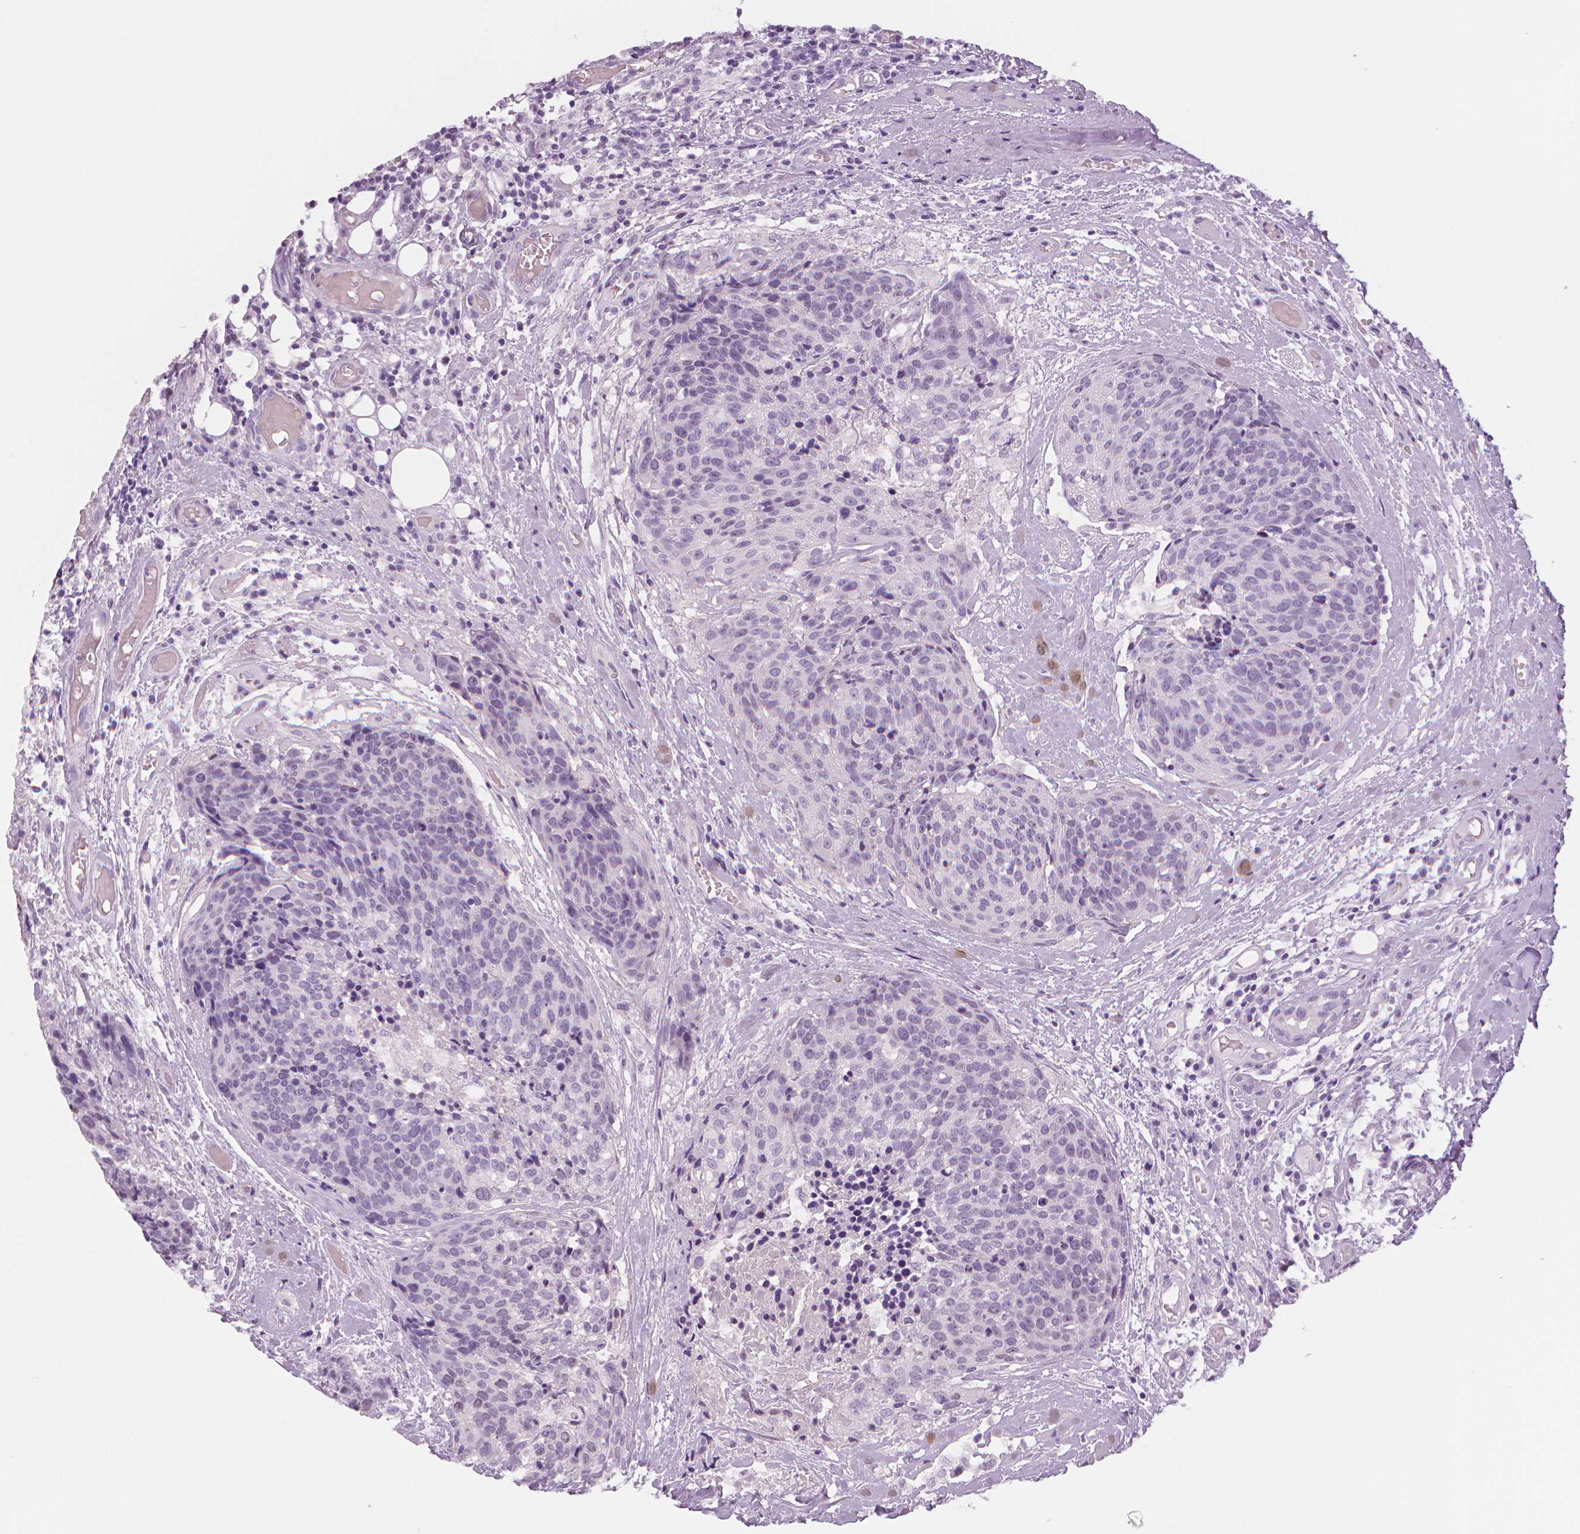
{"staining": {"intensity": "moderate", "quantity": "25%-75%", "location": "nuclear"}, "tissue": "head and neck cancer", "cell_type": "Tumor cells", "image_type": "cancer", "snomed": [{"axis": "morphology", "description": "Squamous cell carcinoma, NOS"}, {"axis": "topography", "description": "Oral tissue"}, {"axis": "topography", "description": "Head-Neck"}], "caption": "Squamous cell carcinoma (head and neck) stained for a protein (brown) displays moderate nuclear positive staining in about 25%-75% of tumor cells.", "gene": "MKI67", "patient": {"sex": "male", "age": 64}}